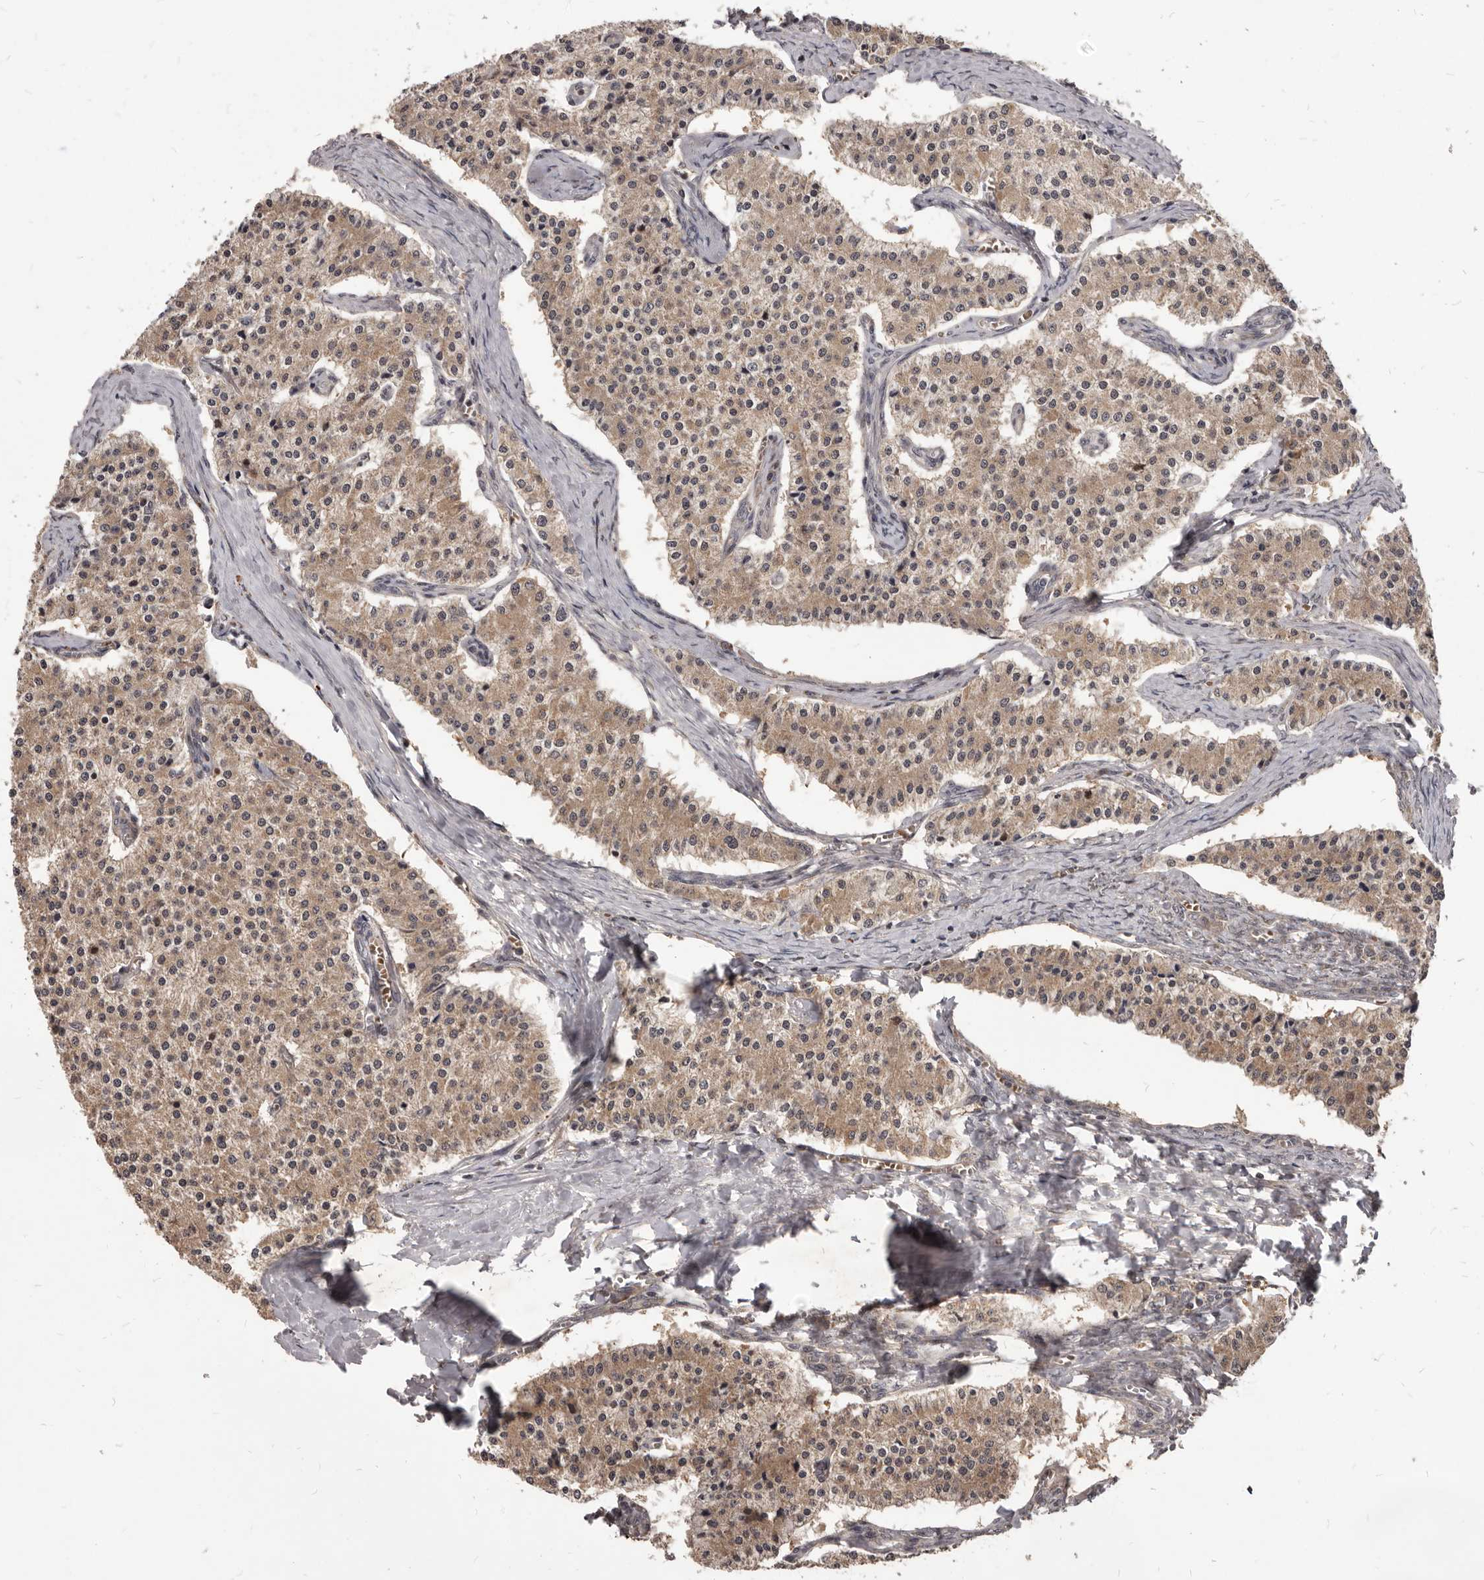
{"staining": {"intensity": "weak", "quantity": ">75%", "location": "cytoplasmic/membranous"}, "tissue": "carcinoid", "cell_type": "Tumor cells", "image_type": "cancer", "snomed": [{"axis": "morphology", "description": "Carcinoid, malignant, NOS"}, {"axis": "topography", "description": "Colon"}], "caption": "High-power microscopy captured an immunohistochemistry image of carcinoid, revealing weak cytoplasmic/membranous staining in approximately >75% of tumor cells.", "gene": "GABPB2", "patient": {"sex": "female", "age": 52}}